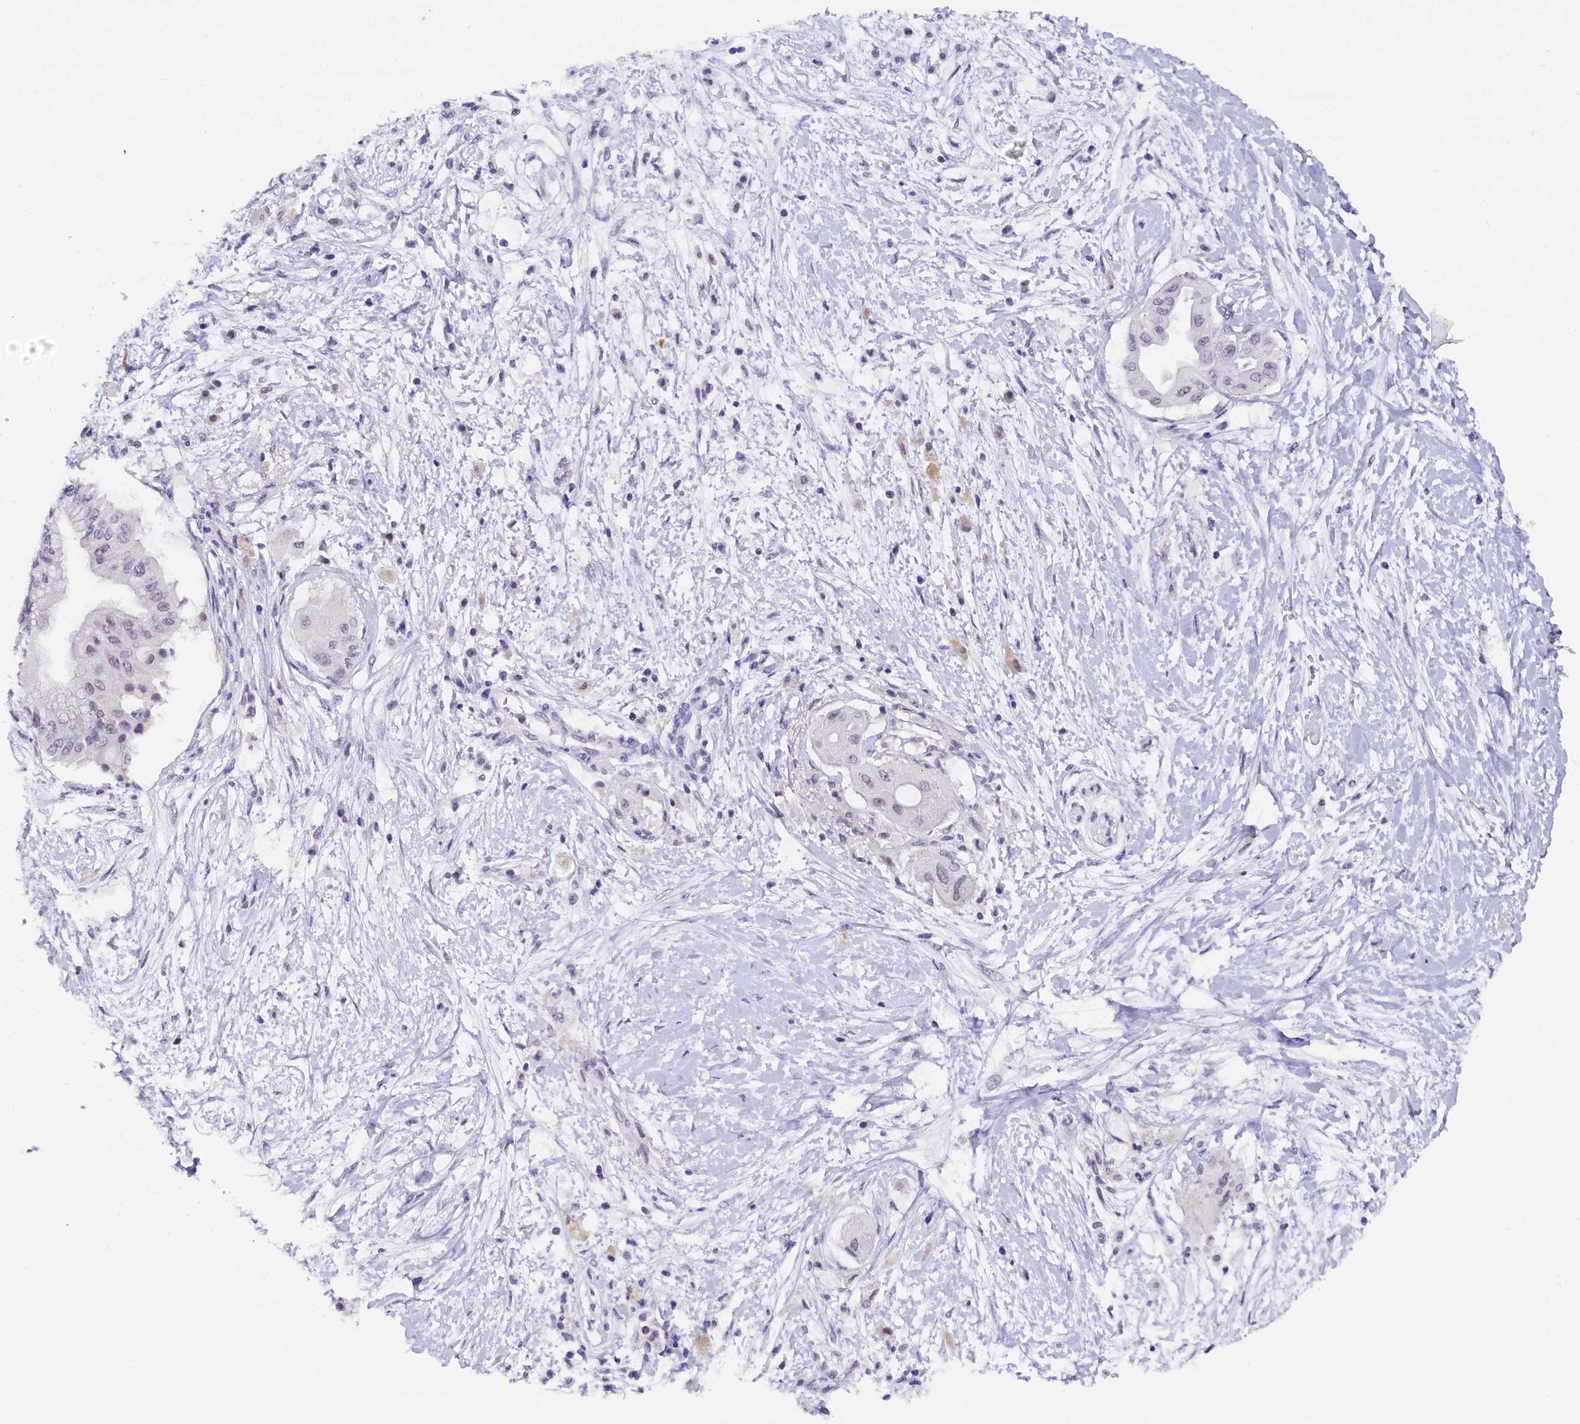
{"staining": {"intensity": "negative", "quantity": "none", "location": "none"}, "tissue": "pancreatic cancer", "cell_type": "Tumor cells", "image_type": "cancer", "snomed": [{"axis": "morphology", "description": "Adenocarcinoma, NOS"}, {"axis": "topography", "description": "Pancreas"}], "caption": "This is a image of immunohistochemistry staining of pancreatic cancer (adenocarcinoma), which shows no staining in tumor cells. (DAB (3,3'-diaminobenzidine) immunohistochemistry (IHC), high magnification).", "gene": "IQCN", "patient": {"sex": "male", "age": 68}}